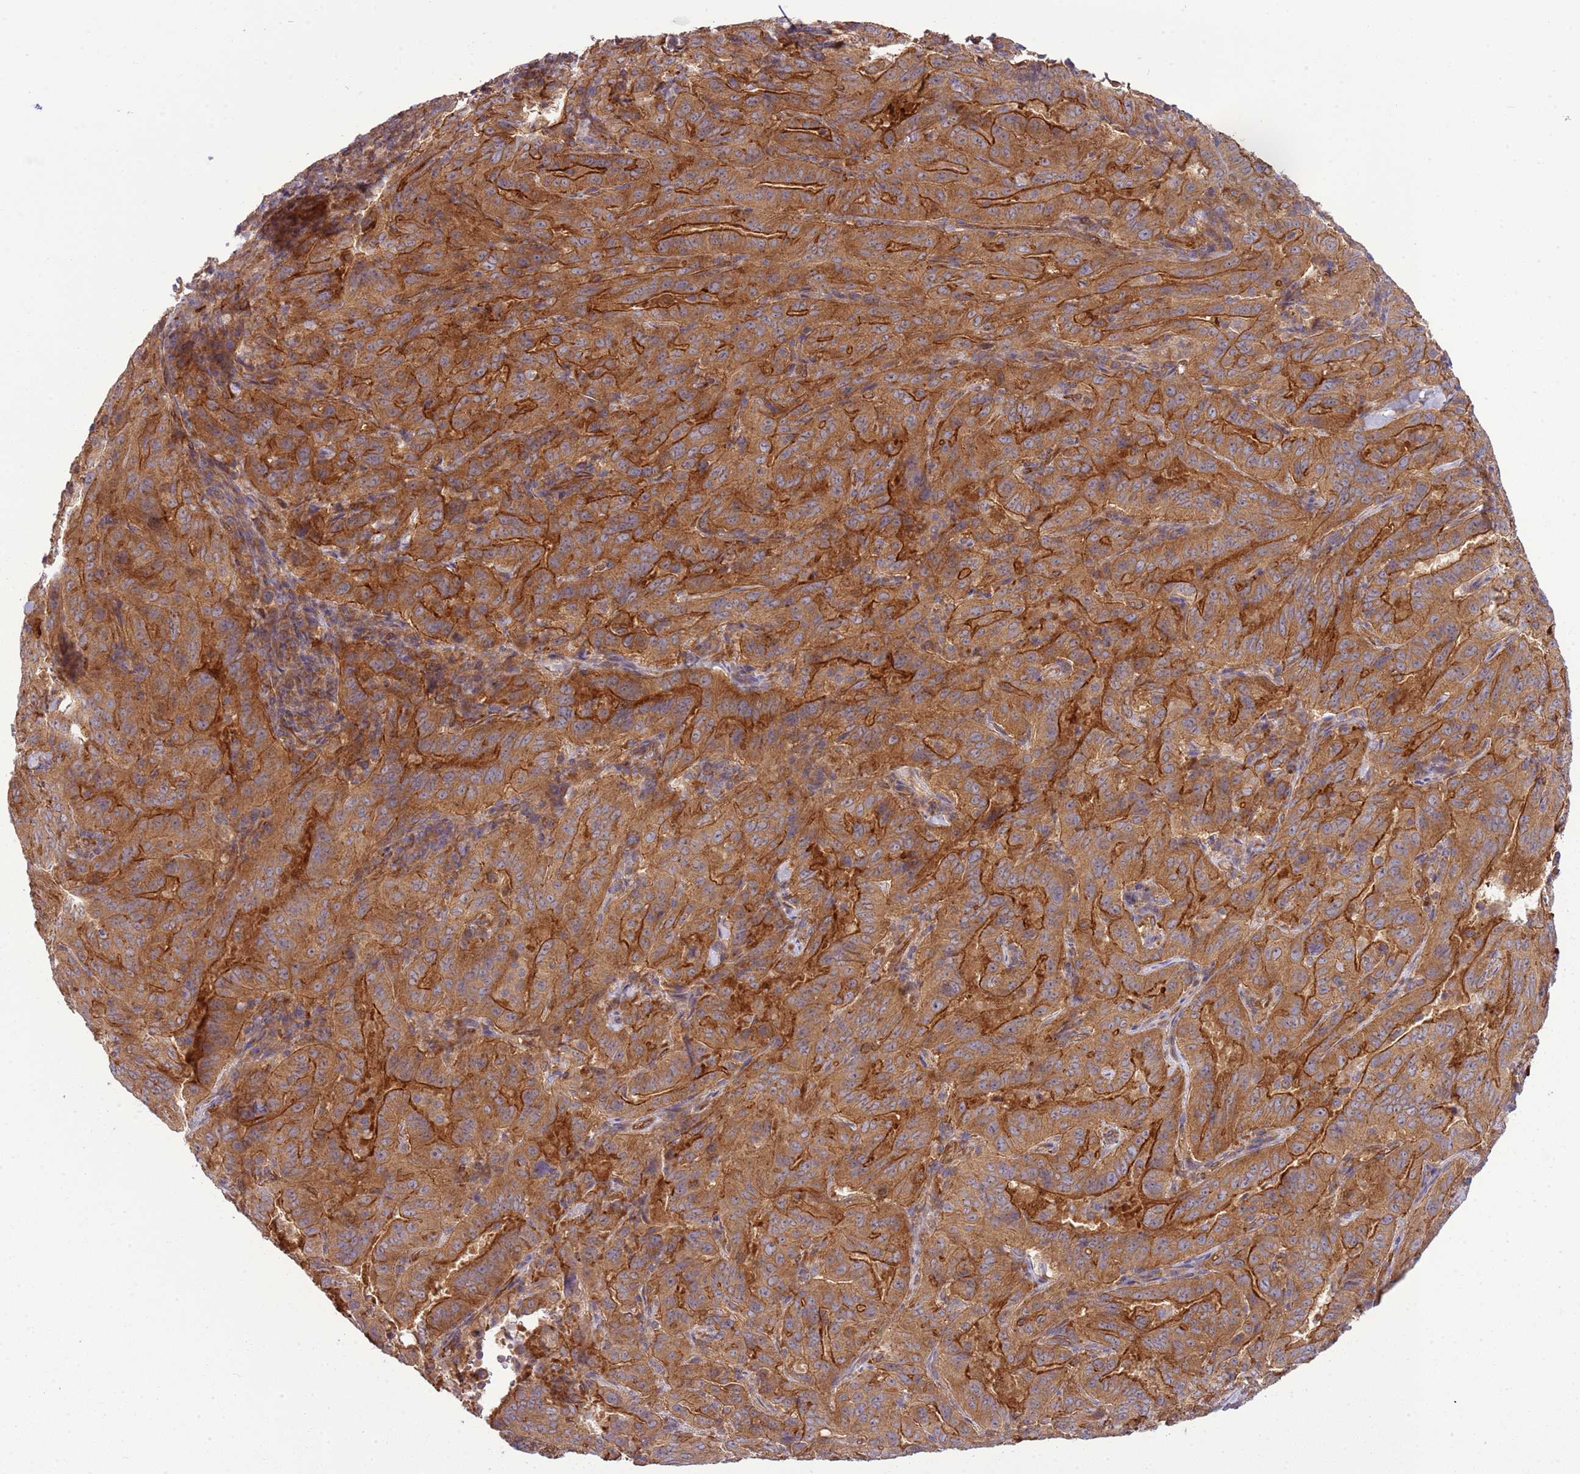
{"staining": {"intensity": "strong", "quantity": ">75%", "location": "cytoplasmic/membranous"}, "tissue": "pancreatic cancer", "cell_type": "Tumor cells", "image_type": "cancer", "snomed": [{"axis": "morphology", "description": "Adenocarcinoma, NOS"}, {"axis": "topography", "description": "Pancreas"}], "caption": "Adenocarcinoma (pancreatic) was stained to show a protein in brown. There is high levels of strong cytoplasmic/membranous staining in about >75% of tumor cells.", "gene": "GNL1", "patient": {"sex": "male", "age": 63}}